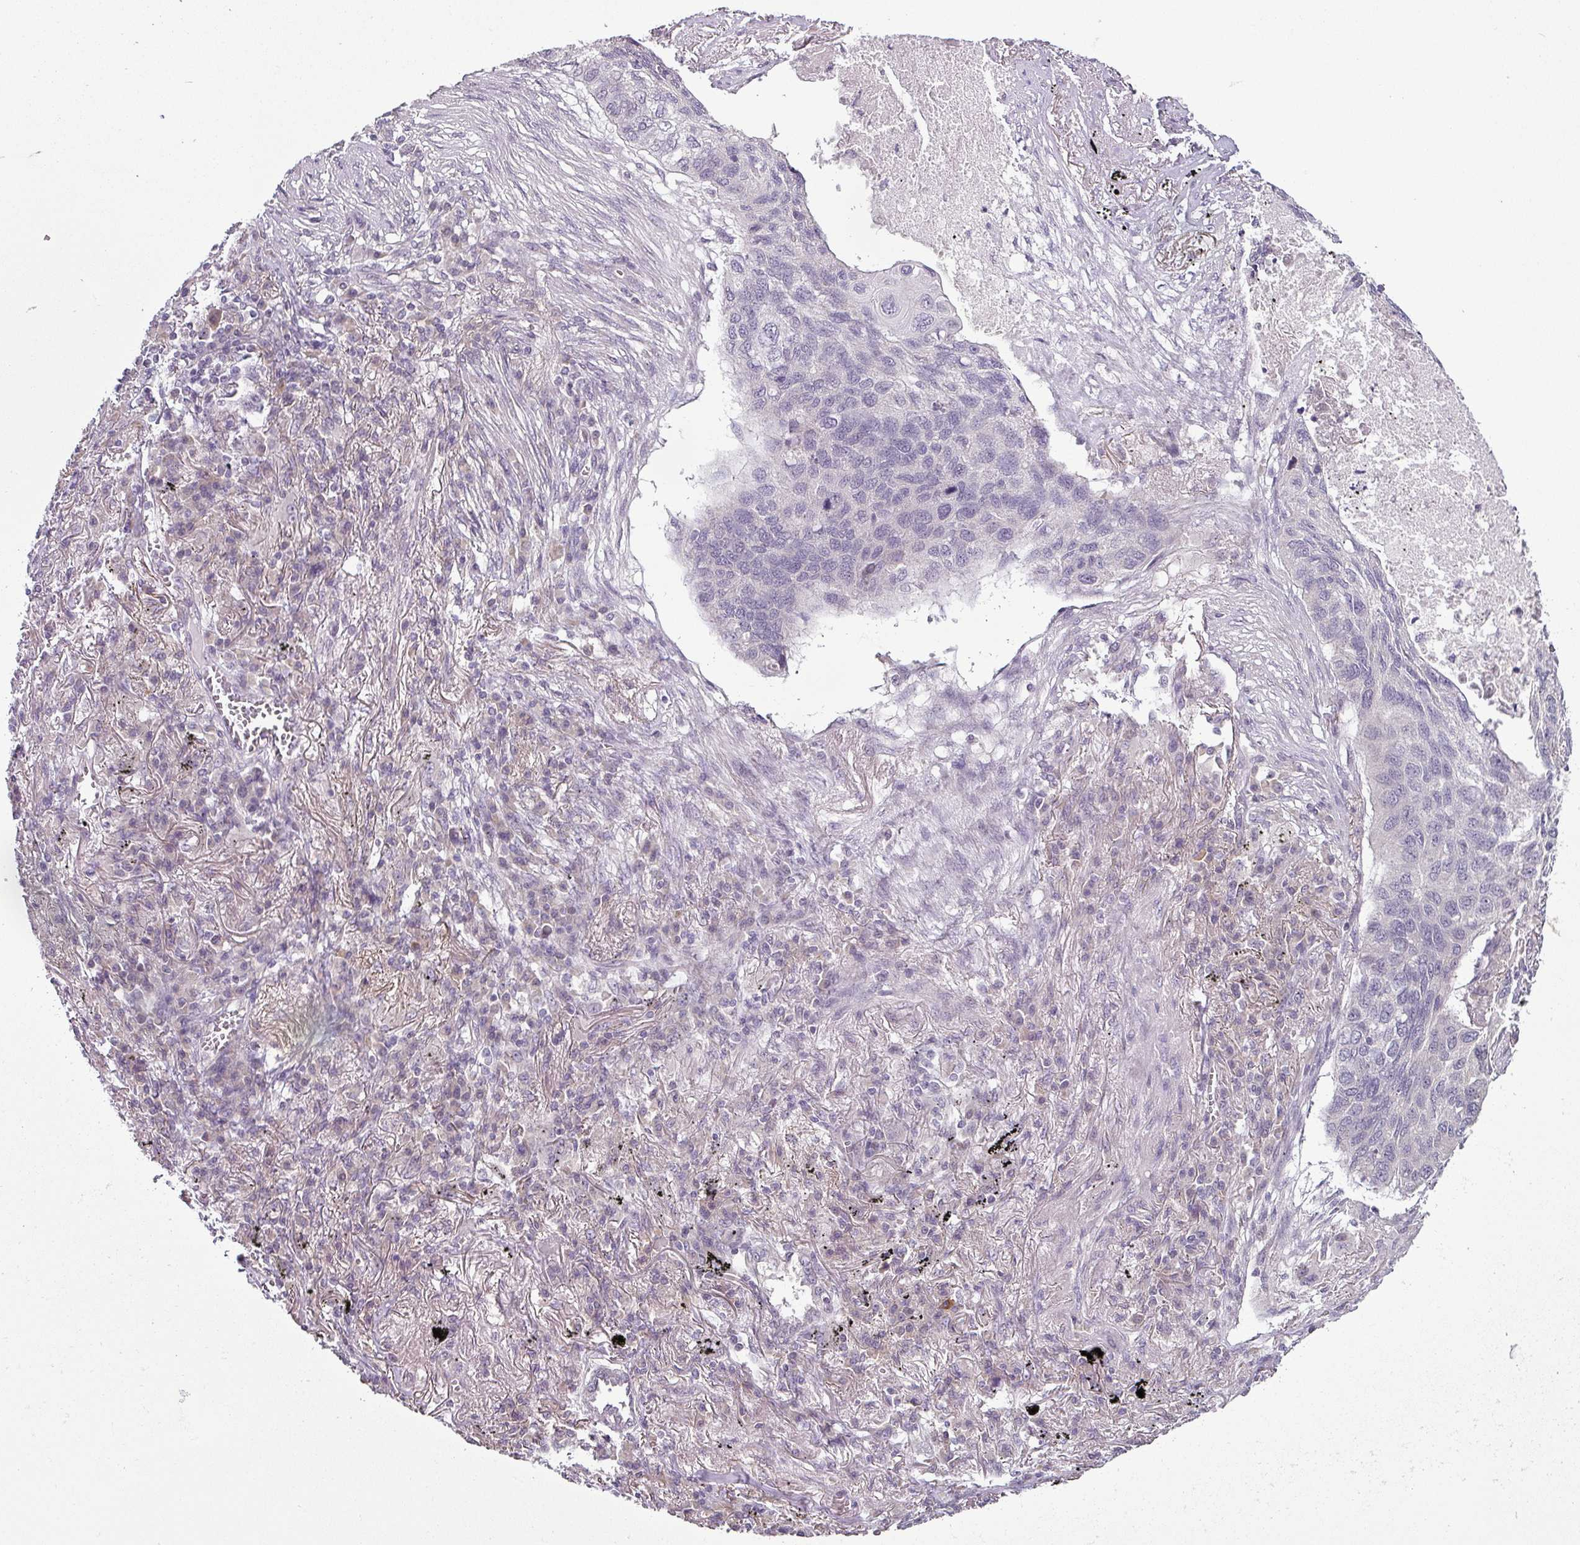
{"staining": {"intensity": "negative", "quantity": "none", "location": "none"}, "tissue": "lung cancer", "cell_type": "Tumor cells", "image_type": "cancer", "snomed": [{"axis": "morphology", "description": "Squamous cell carcinoma, NOS"}, {"axis": "topography", "description": "Lung"}], "caption": "Immunohistochemical staining of human lung cancer exhibits no significant expression in tumor cells.", "gene": "OR52D1", "patient": {"sex": "female", "age": 63}}